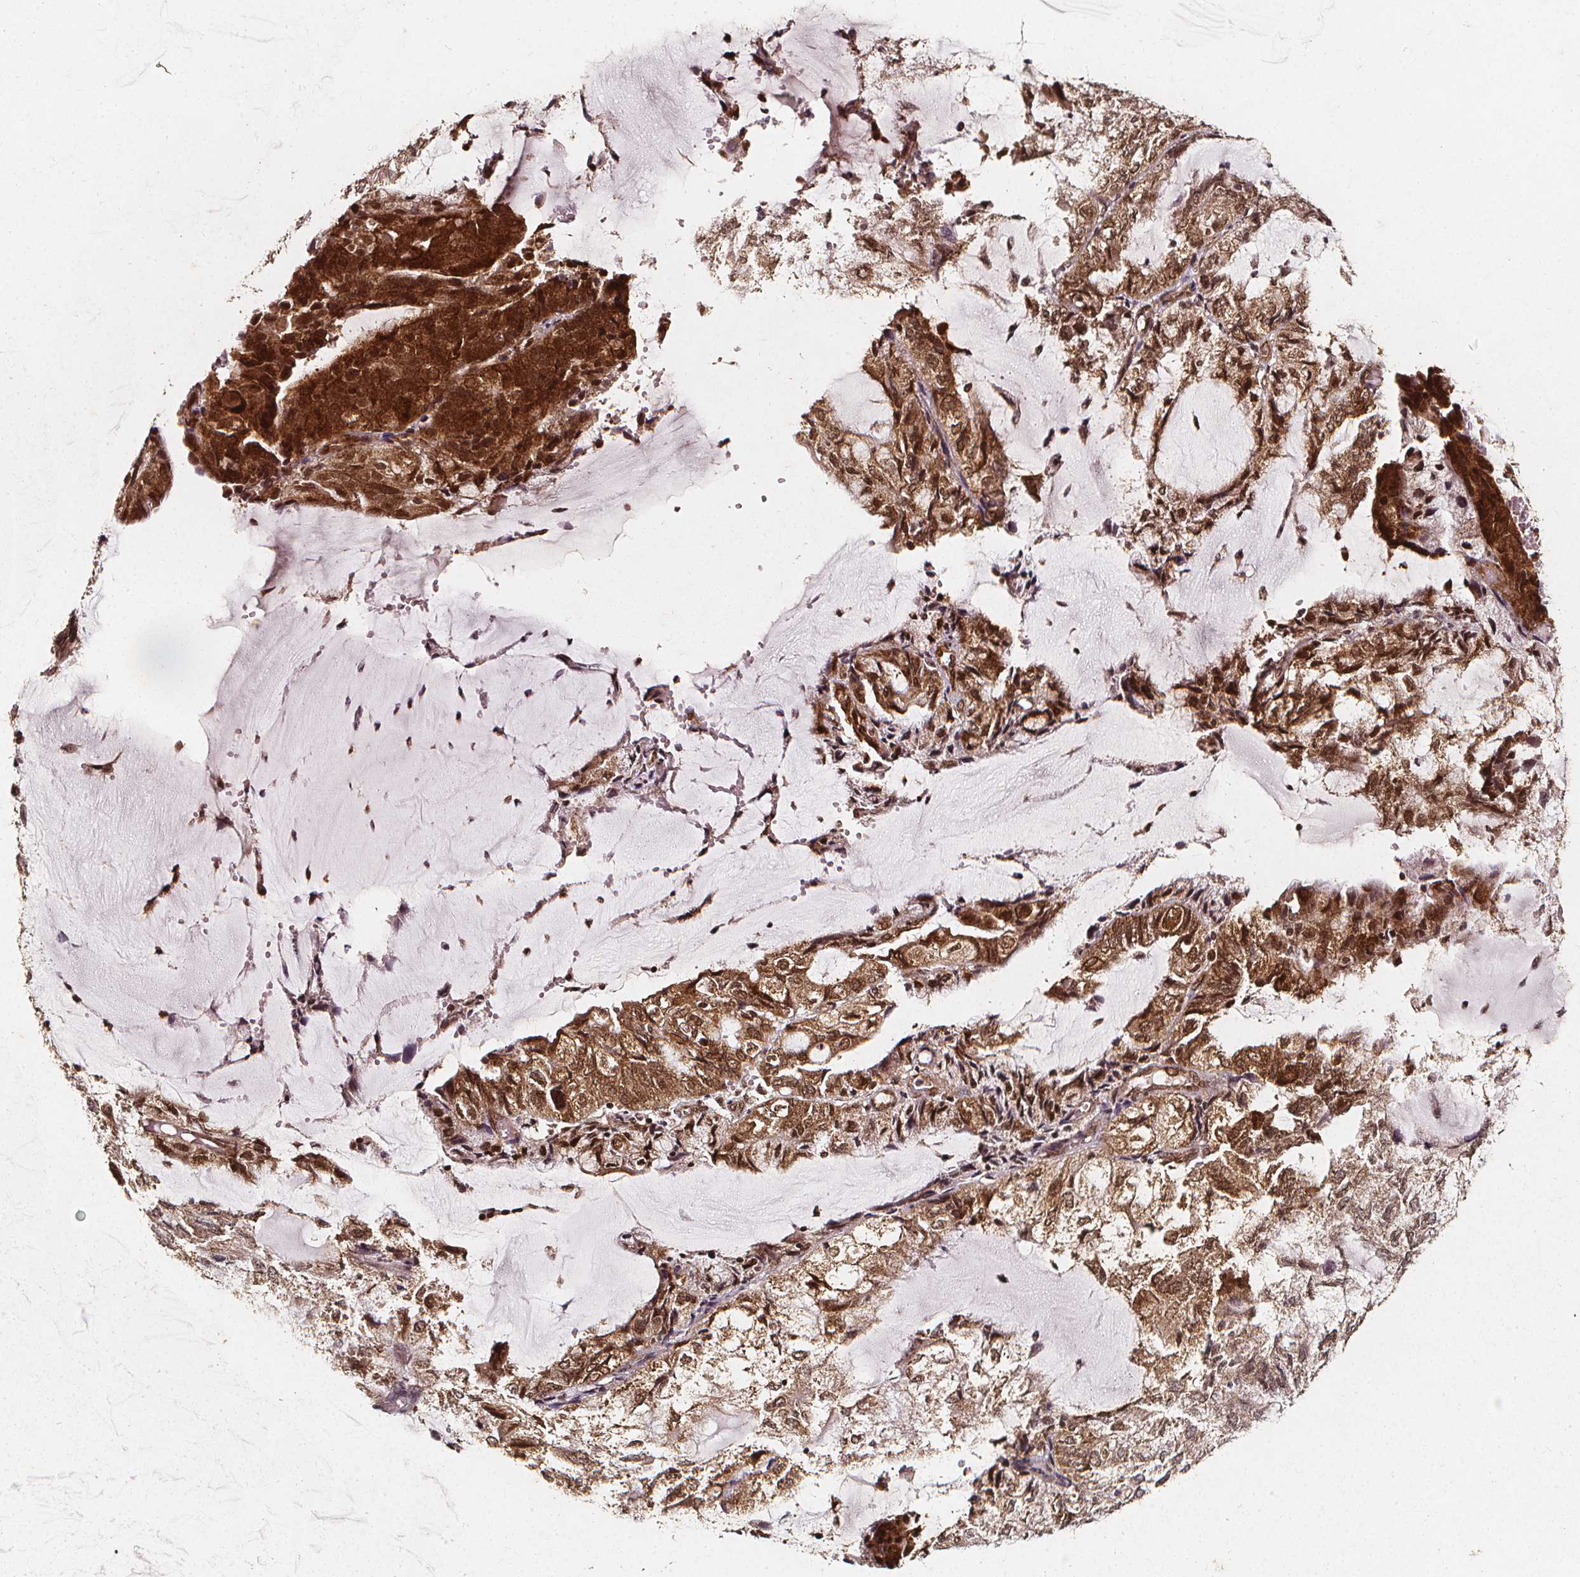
{"staining": {"intensity": "strong", "quantity": ">75%", "location": "cytoplasmic/membranous,nuclear"}, "tissue": "endometrial cancer", "cell_type": "Tumor cells", "image_type": "cancer", "snomed": [{"axis": "morphology", "description": "Adenocarcinoma, NOS"}, {"axis": "topography", "description": "Endometrium"}], "caption": "Immunohistochemistry staining of endometrial adenocarcinoma, which exhibits high levels of strong cytoplasmic/membranous and nuclear expression in approximately >75% of tumor cells indicating strong cytoplasmic/membranous and nuclear protein expression. The staining was performed using DAB (brown) for protein detection and nuclei were counterstained in hematoxylin (blue).", "gene": "SMN1", "patient": {"sex": "female", "age": 81}}